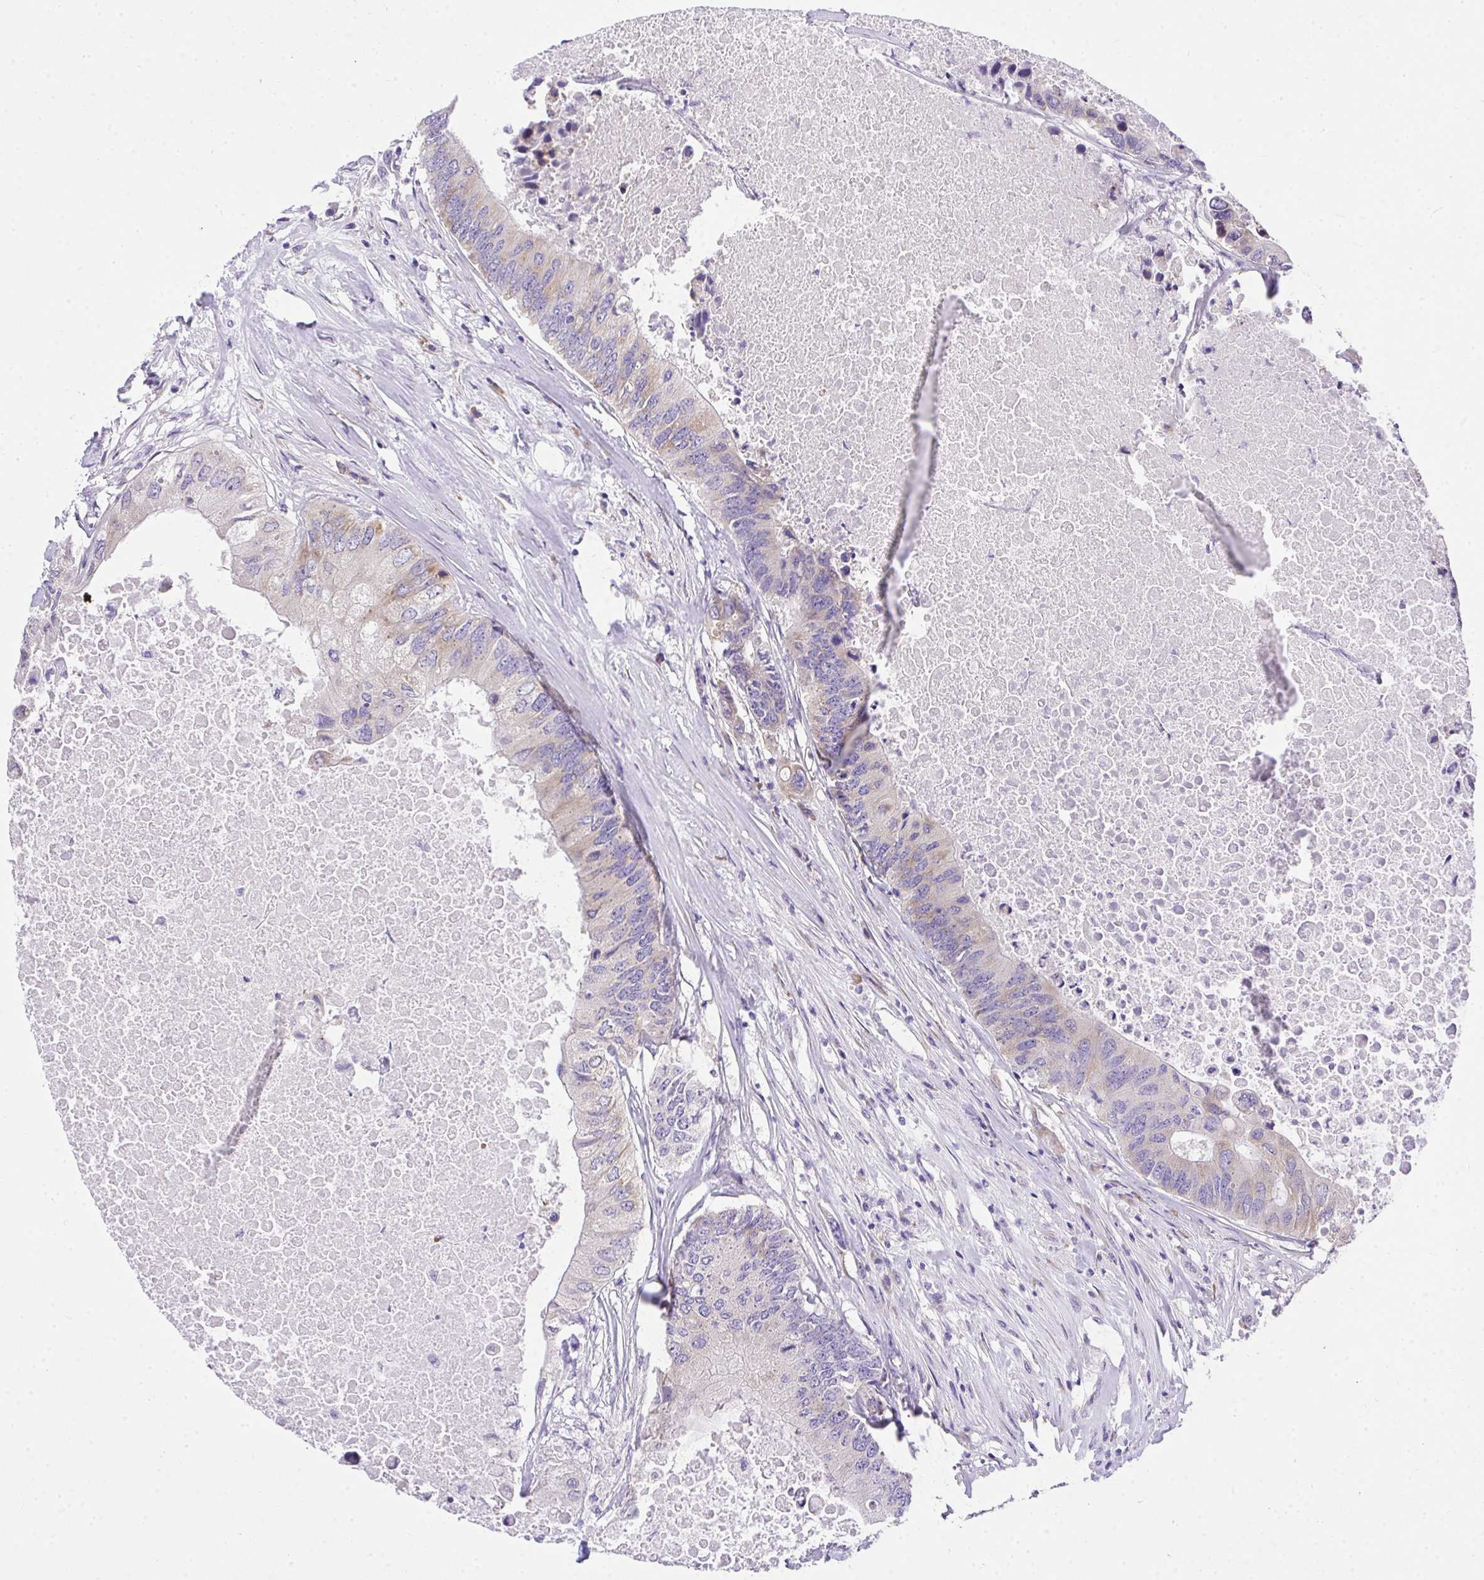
{"staining": {"intensity": "weak", "quantity": "<25%", "location": "cytoplasmic/membranous"}, "tissue": "colorectal cancer", "cell_type": "Tumor cells", "image_type": "cancer", "snomed": [{"axis": "morphology", "description": "Adenocarcinoma, NOS"}, {"axis": "topography", "description": "Colon"}], "caption": "An image of human colorectal cancer is negative for staining in tumor cells.", "gene": "ADRA2C", "patient": {"sex": "male", "age": 71}}